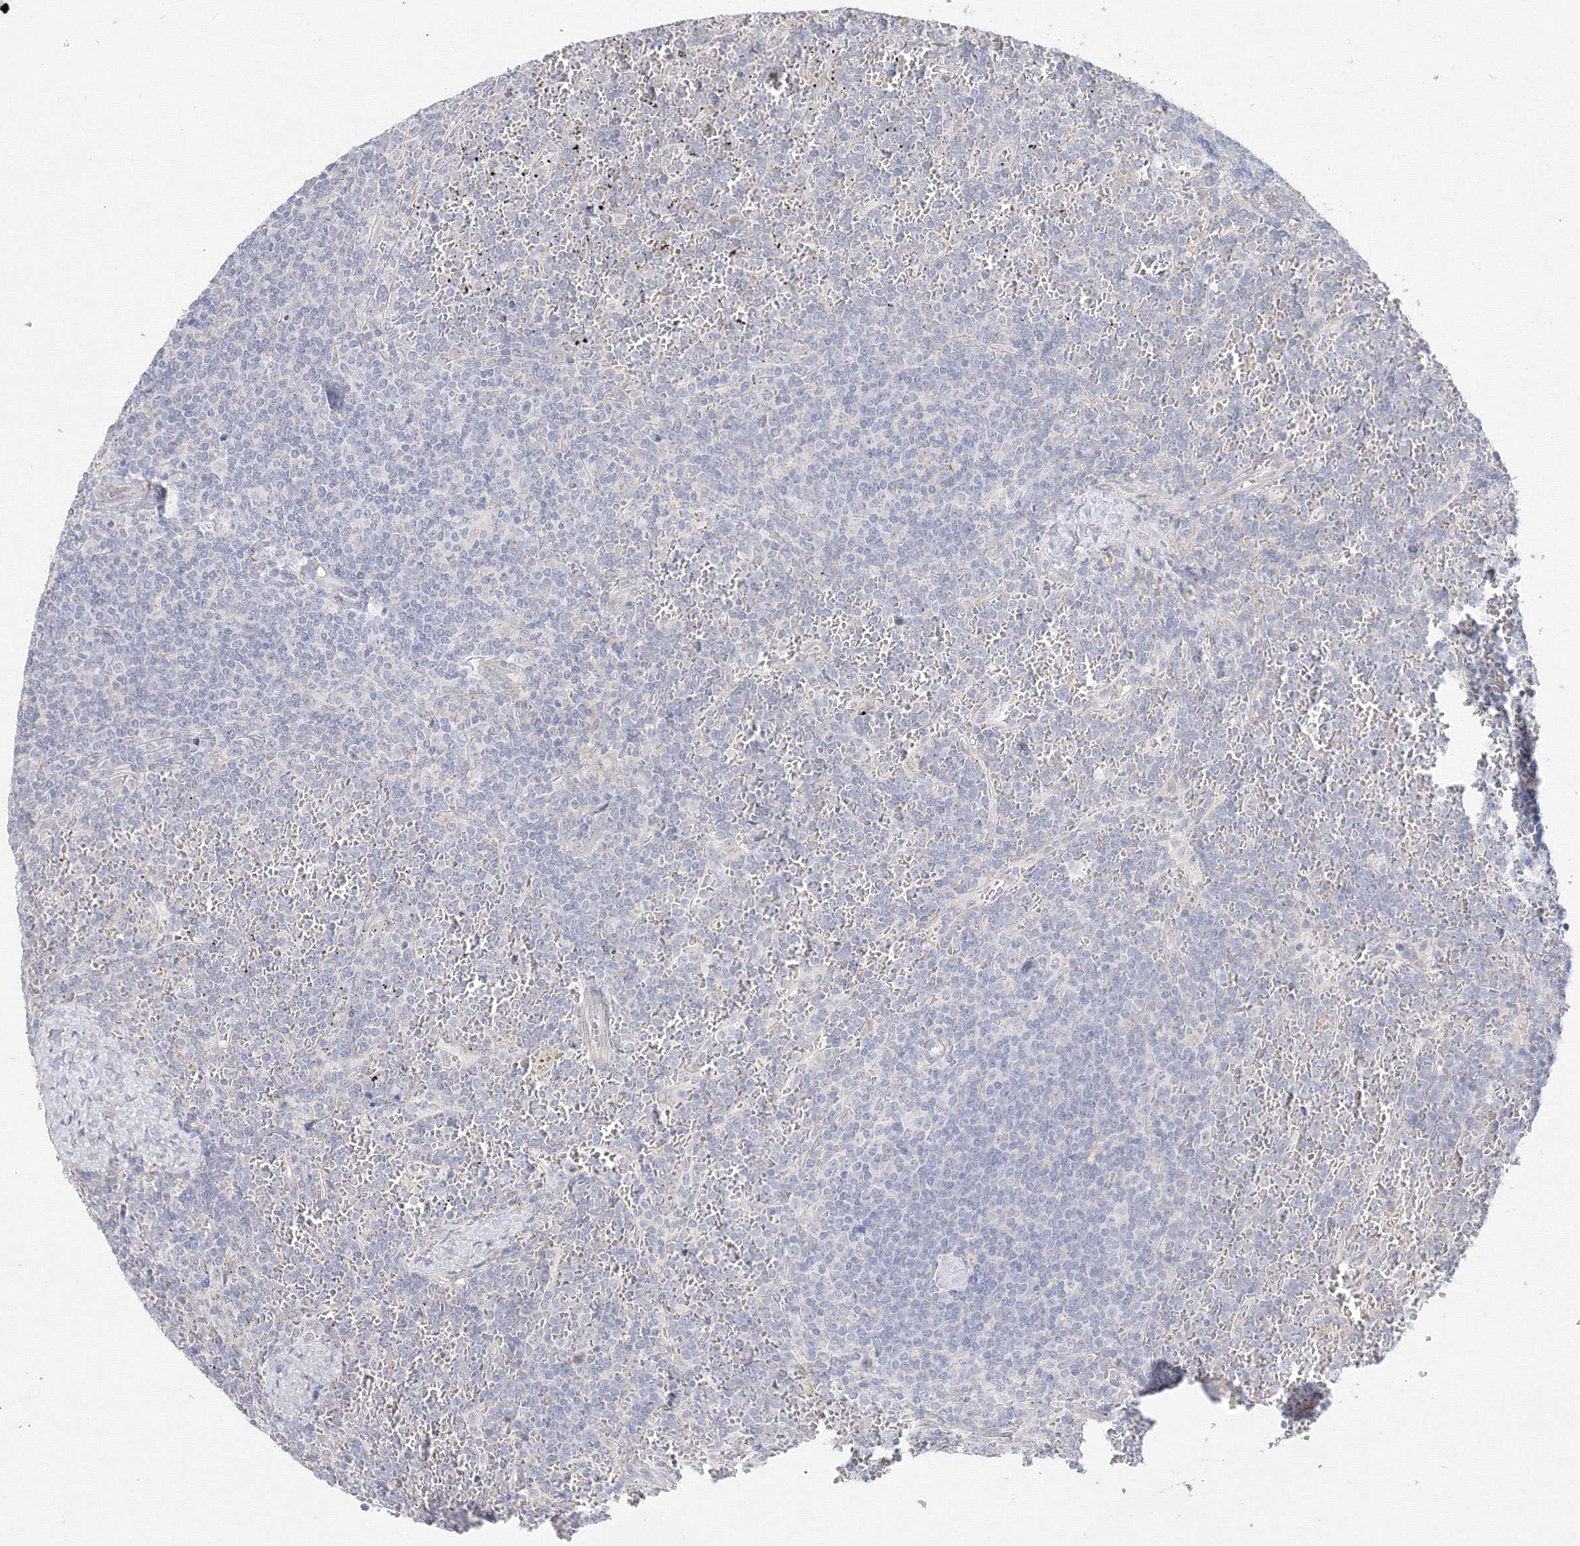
{"staining": {"intensity": "negative", "quantity": "none", "location": "none"}, "tissue": "lymphoma", "cell_type": "Tumor cells", "image_type": "cancer", "snomed": [{"axis": "morphology", "description": "Malignant lymphoma, non-Hodgkin's type, Low grade"}, {"axis": "topography", "description": "Spleen"}], "caption": "There is no significant expression in tumor cells of lymphoma.", "gene": "DHRS12", "patient": {"sex": "female", "age": 19}}